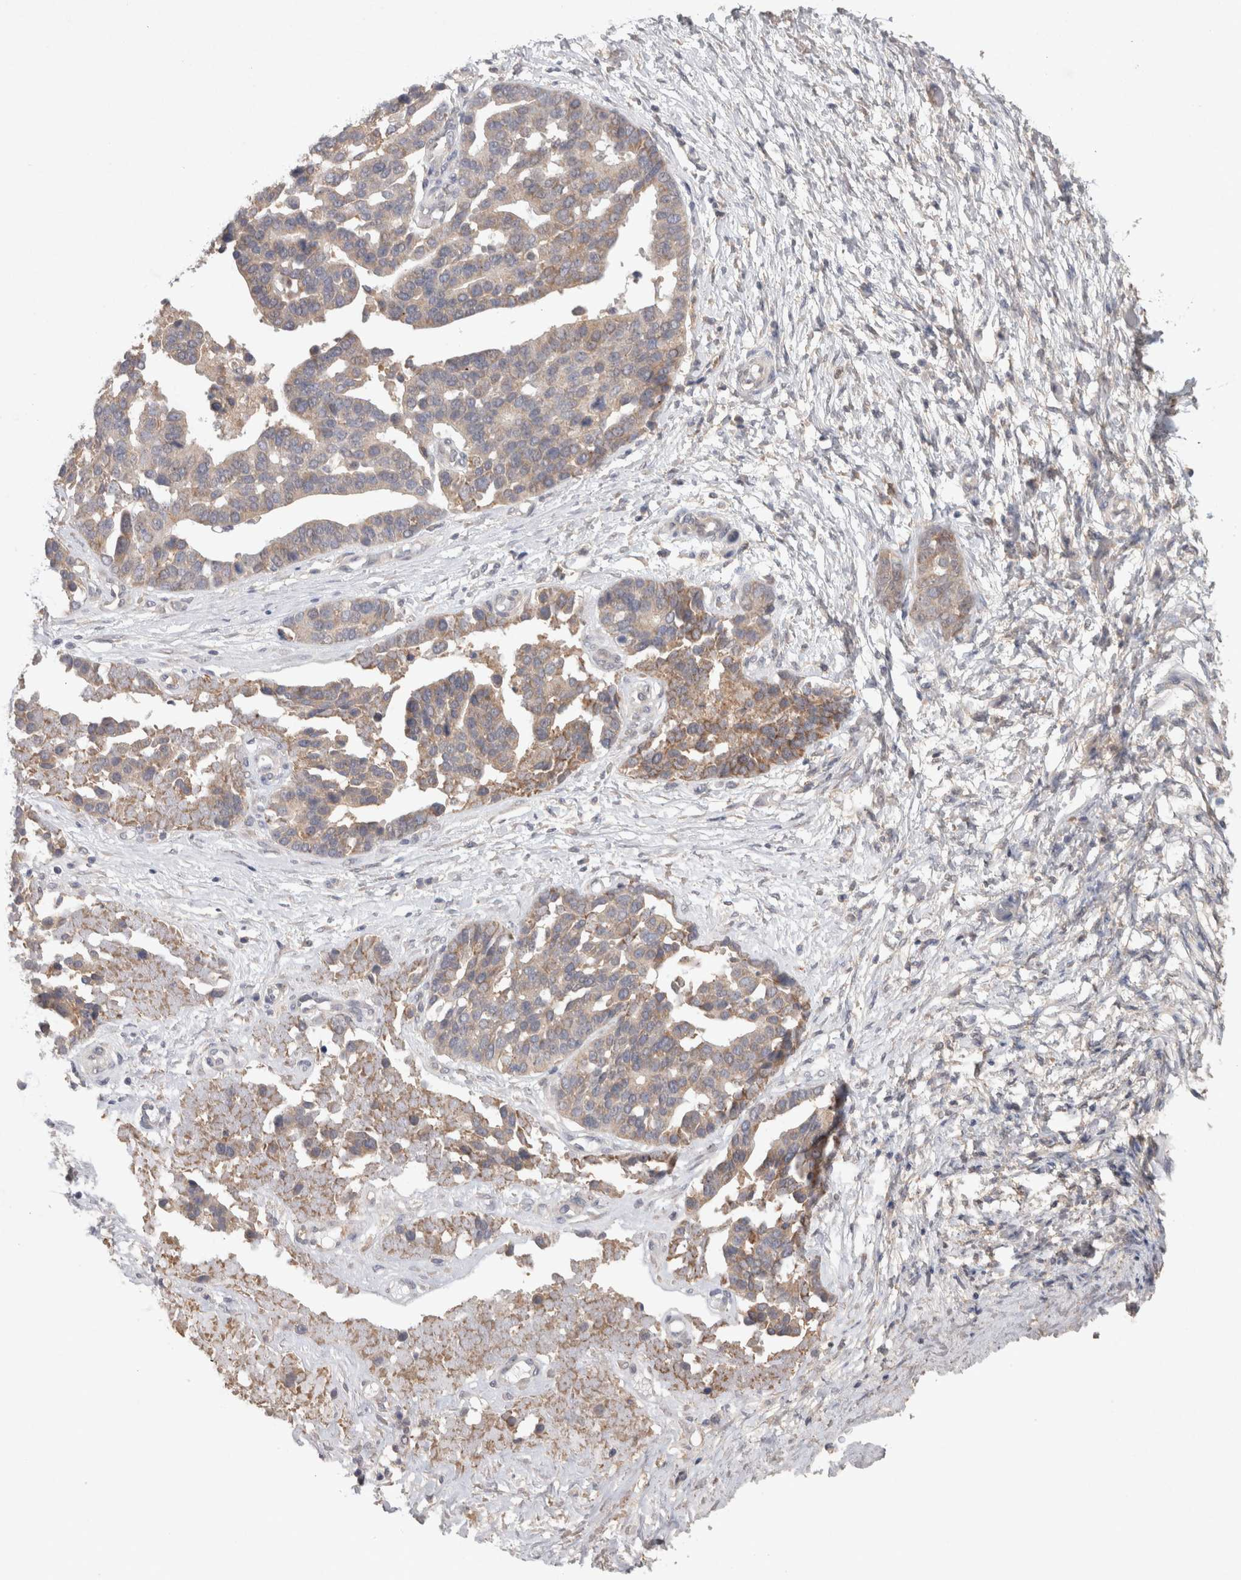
{"staining": {"intensity": "moderate", "quantity": "25%-75%", "location": "cytoplasmic/membranous"}, "tissue": "ovarian cancer", "cell_type": "Tumor cells", "image_type": "cancer", "snomed": [{"axis": "morphology", "description": "Cystadenocarcinoma, serous, NOS"}, {"axis": "topography", "description": "Ovary"}], "caption": "Human ovarian serous cystadenocarcinoma stained with a brown dye demonstrates moderate cytoplasmic/membranous positive positivity in about 25%-75% of tumor cells.", "gene": "RAB14", "patient": {"sex": "female", "age": 44}}